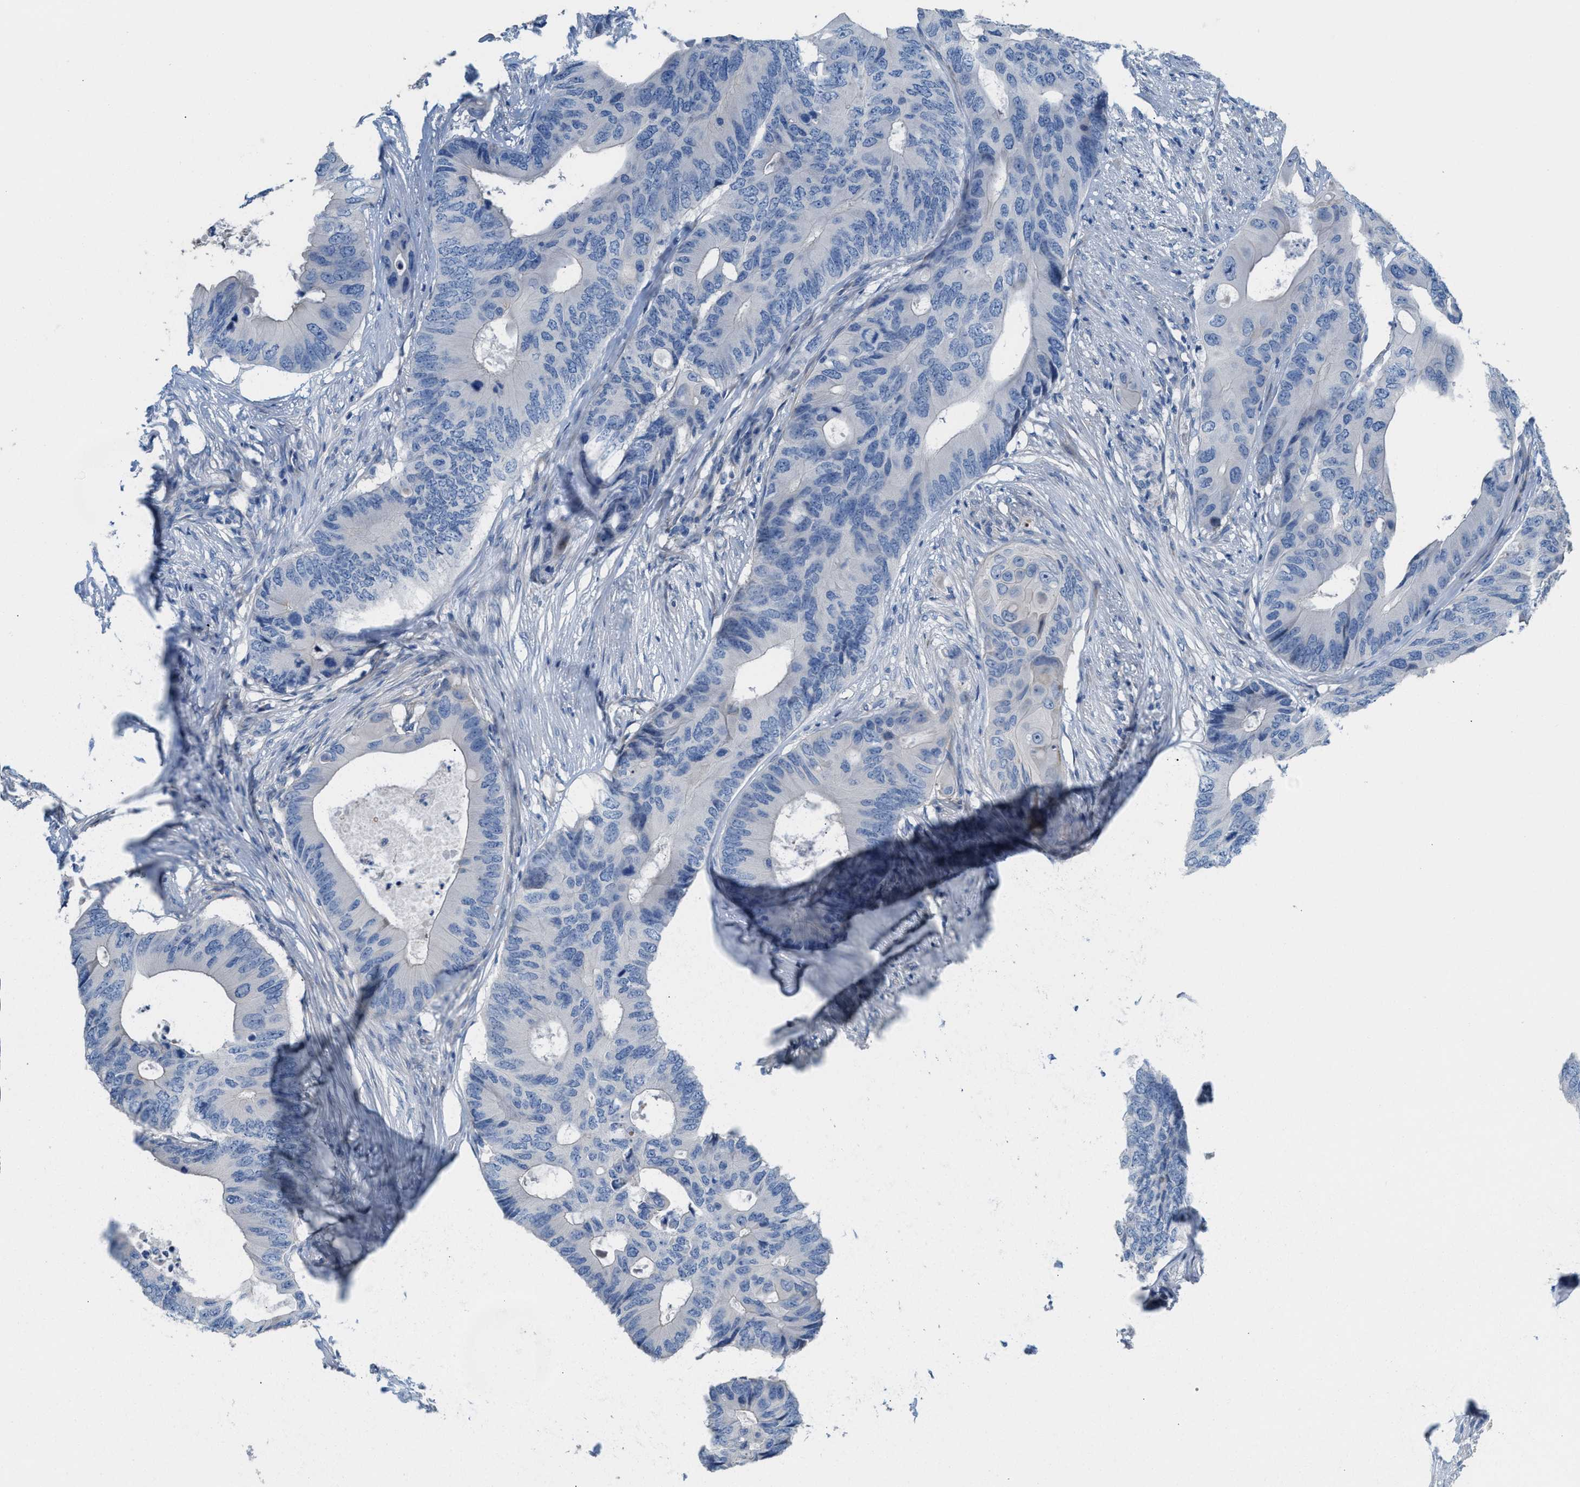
{"staining": {"intensity": "negative", "quantity": "none", "location": "none"}, "tissue": "colorectal cancer", "cell_type": "Tumor cells", "image_type": "cancer", "snomed": [{"axis": "morphology", "description": "Adenocarcinoma, NOS"}, {"axis": "topography", "description": "Colon"}], "caption": "This is an immunohistochemistry (IHC) photomicrograph of adenocarcinoma (colorectal). There is no staining in tumor cells.", "gene": "MPP3", "patient": {"sex": "male", "age": 71}}